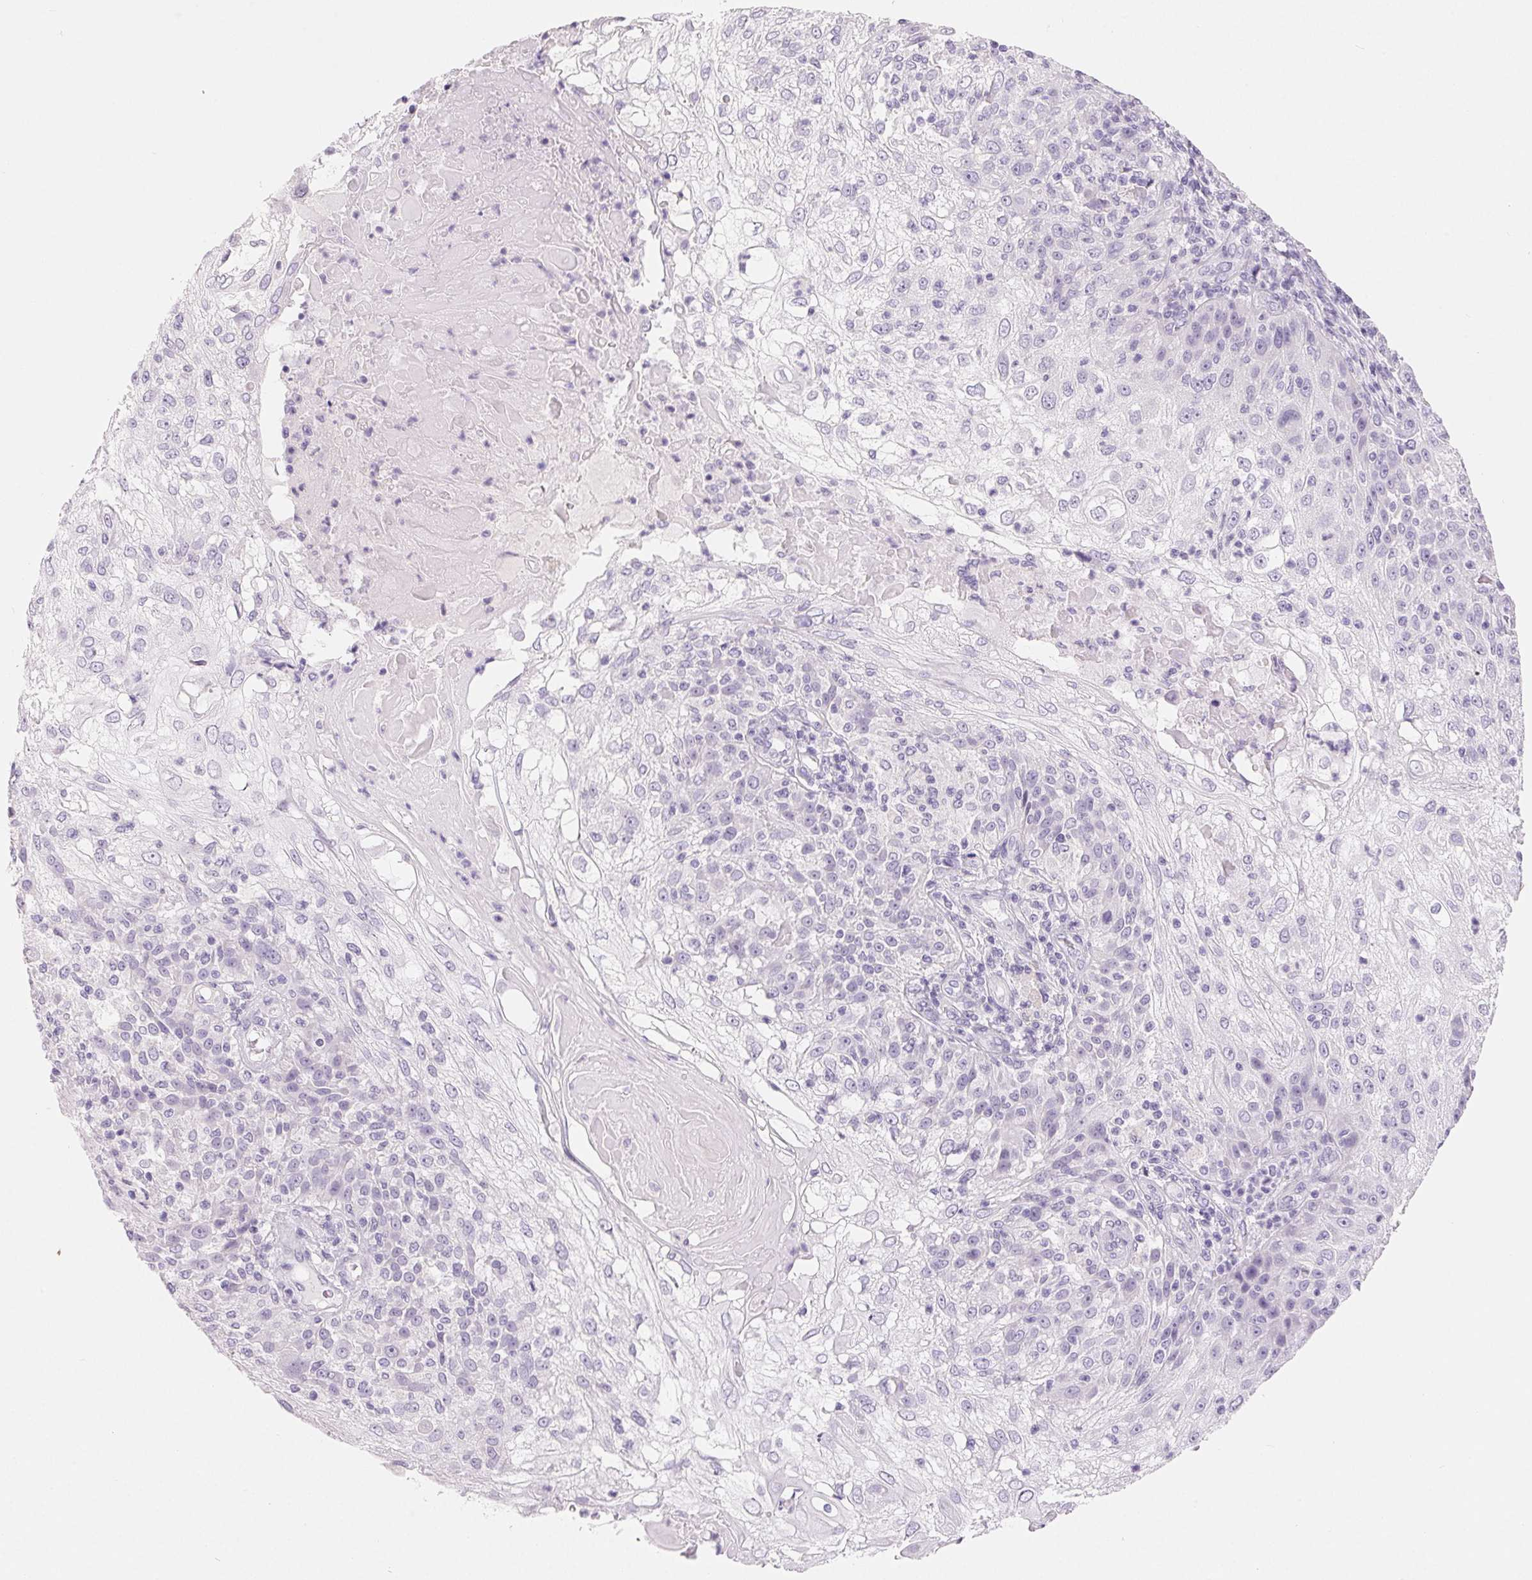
{"staining": {"intensity": "negative", "quantity": "none", "location": "none"}, "tissue": "skin cancer", "cell_type": "Tumor cells", "image_type": "cancer", "snomed": [{"axis": "morphology", "description": "Normal tissue, NOS"}, {"axis": "morphology", "description": "Squamous cell carcinoma, NOS"}, {"axis": "topography", "description": "Skin"}], "caption": "Immunohistochemical staining of human skin squamous cell carcinoma reveals no significant expression in tumor cells.", "gene": "SPACA5B", "patient": {"sex": "female", "age": 83}}